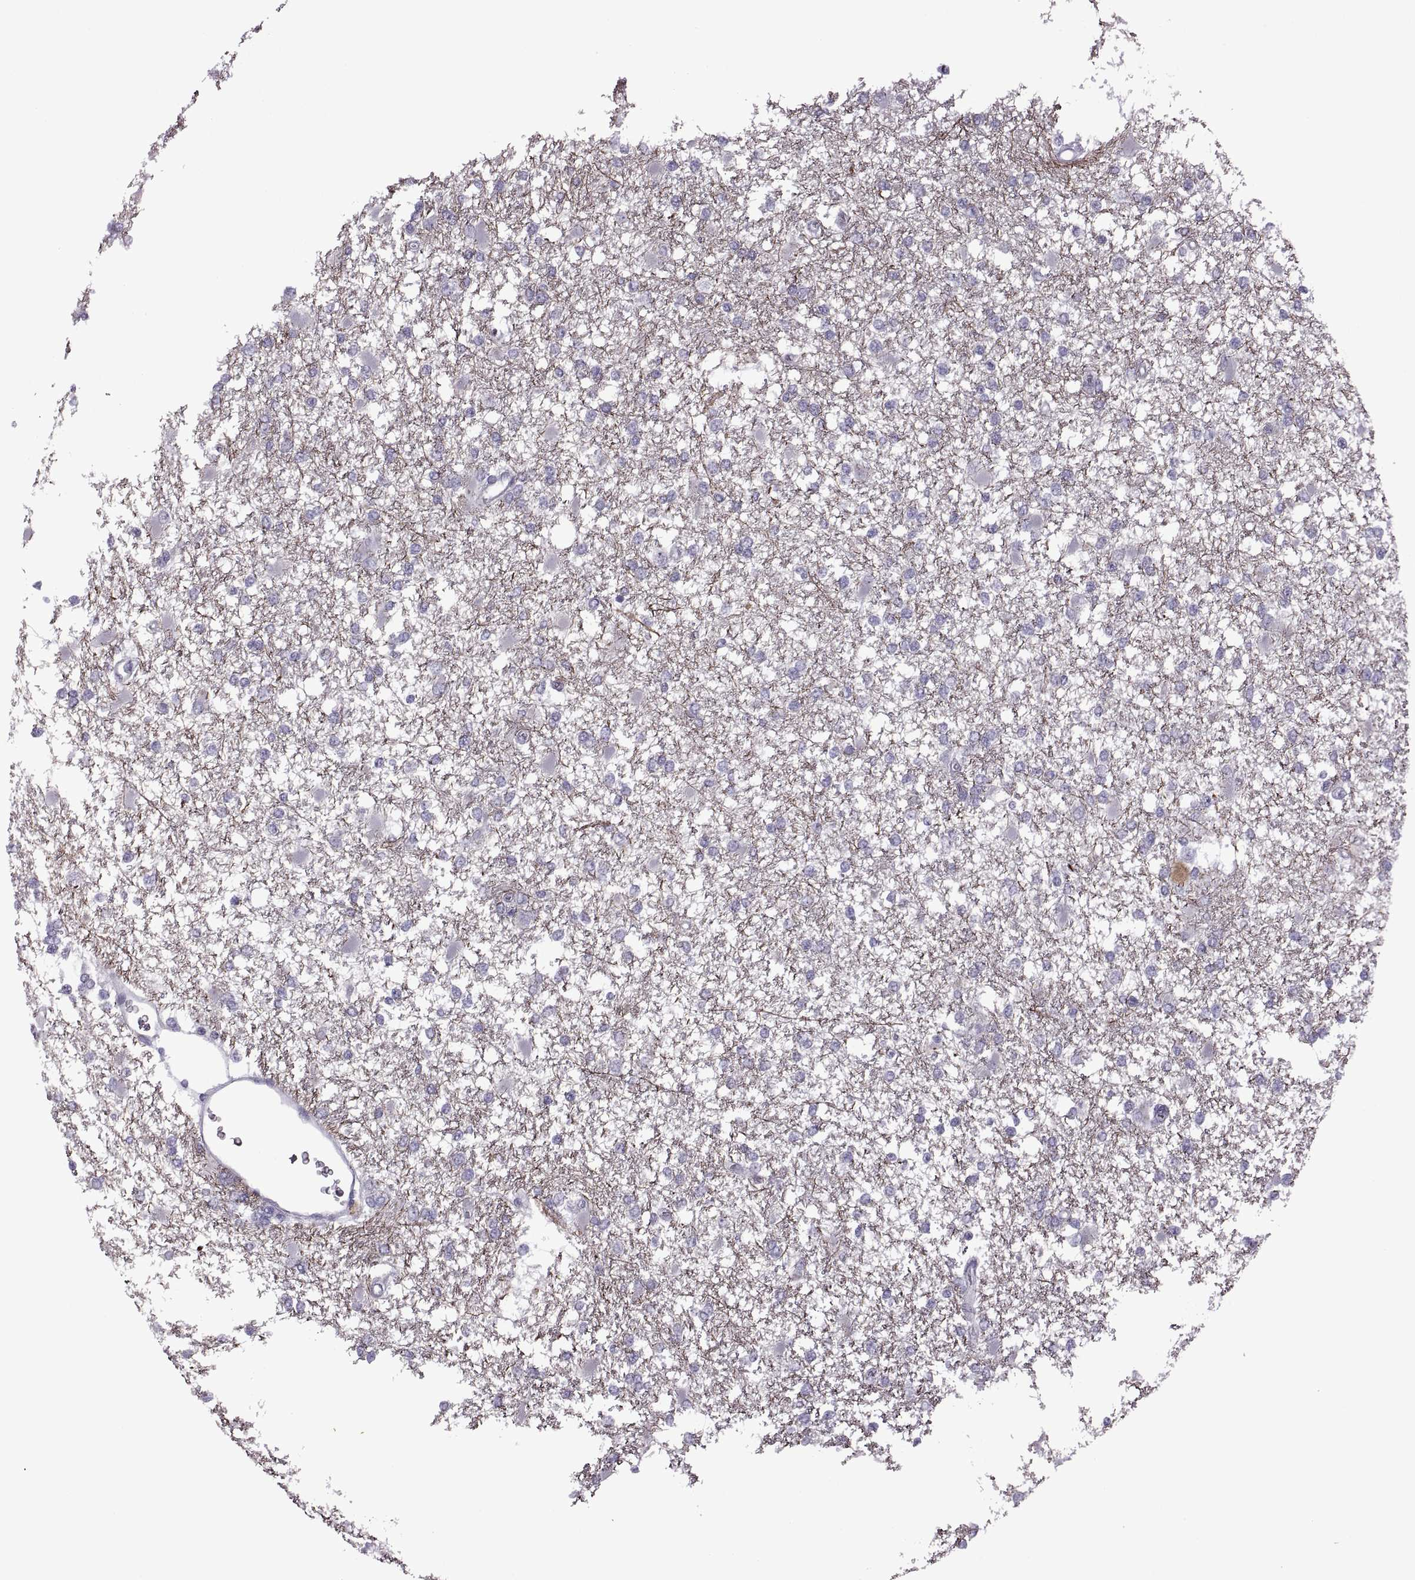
{"staining": {"intensity": "negative", "quantity": "none", "location": "none"}, "tissue": "glioma", "cell_type": "Tumor cells", "image_type": "cancer", "snomed": [{"axis": "morphology", "description": "Glioma, malignant, High grade"}, {"axis": "topography", "description": "Cerebral cortex"}], "caption": "The immunohistochemistry photomicrograph has no significant staining in tumor cells of glioma tissue.", "gene": "RIPK4", "patient": {"sex": "male", "age": 79}}